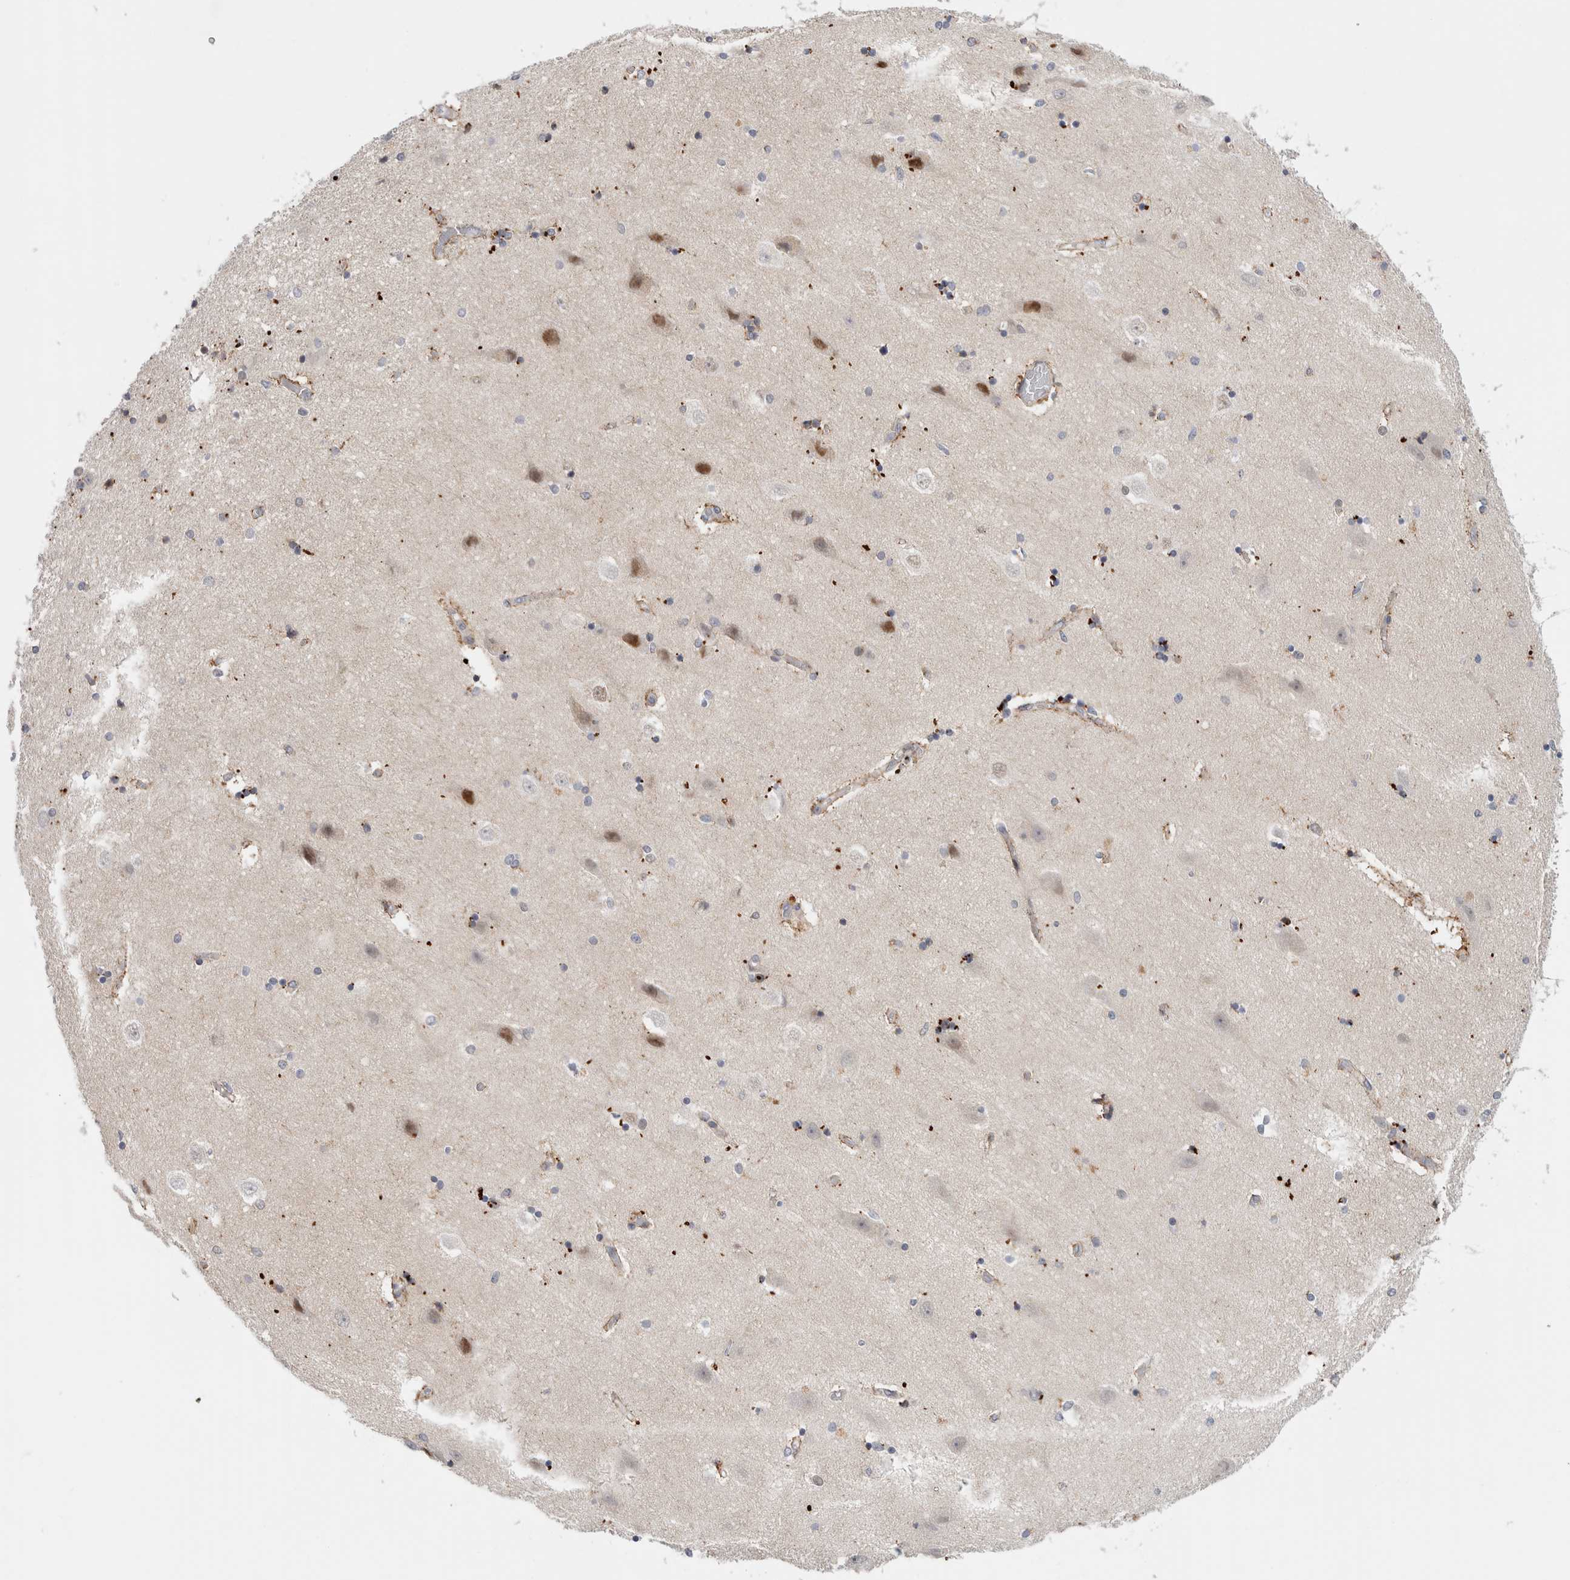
{"staining": {"intensity": "negative", "quantity": "none", "location": "none"}, "tissue": "hippocampus", "cell_type": "Glial cells", "image_type": "normal", "snomed": [{"axis": "morphology", "description": "Normal tissue, NOS"}, {"axis": "topography", "description": "Hippocampus"}], "caption": "This is an IHC micrograph of benign human hippocampus. There is no staining in glial cells.", "gene": "NCR3LG1", "patient": {"sex": "female", "age": 54}}